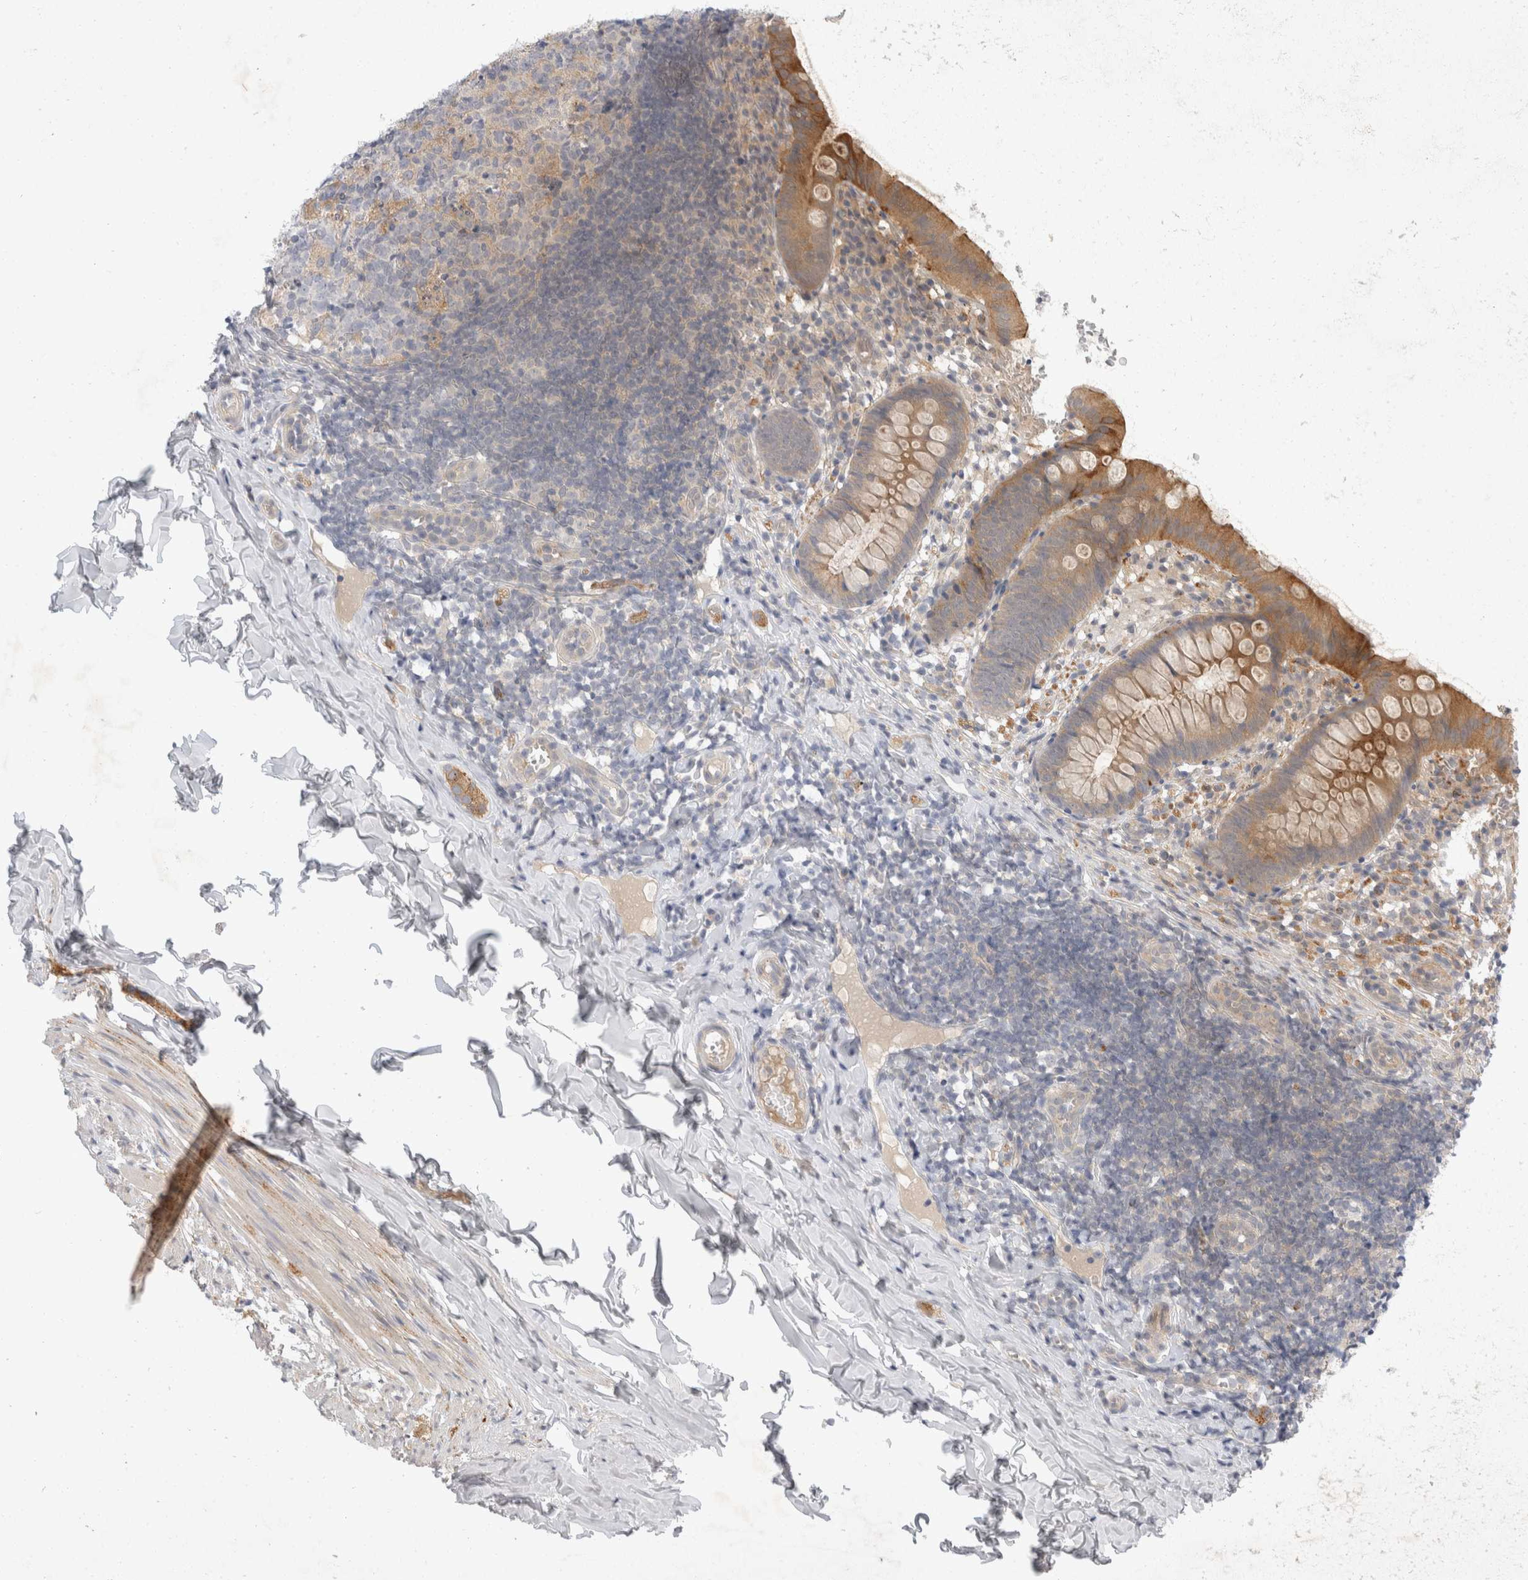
{"staining": {"intensity": "moderate", "quantity": "25%-75%", "location": "cytoplasmic/membranous"}, "tissue": "appendix", "cell_type": "Glandular cells", "image_type": "normal", "snomed": [{"axis": "morphology", "description": "Normal tissue, NOS"}, {"axis": "topography", "description": "Appendix"}], "caption": "Human appendix stained with a protein marker shows moderate staining in glandular cells.", "gene": "TOM1L2", "patient": {"sex": "male", "age": 8}}